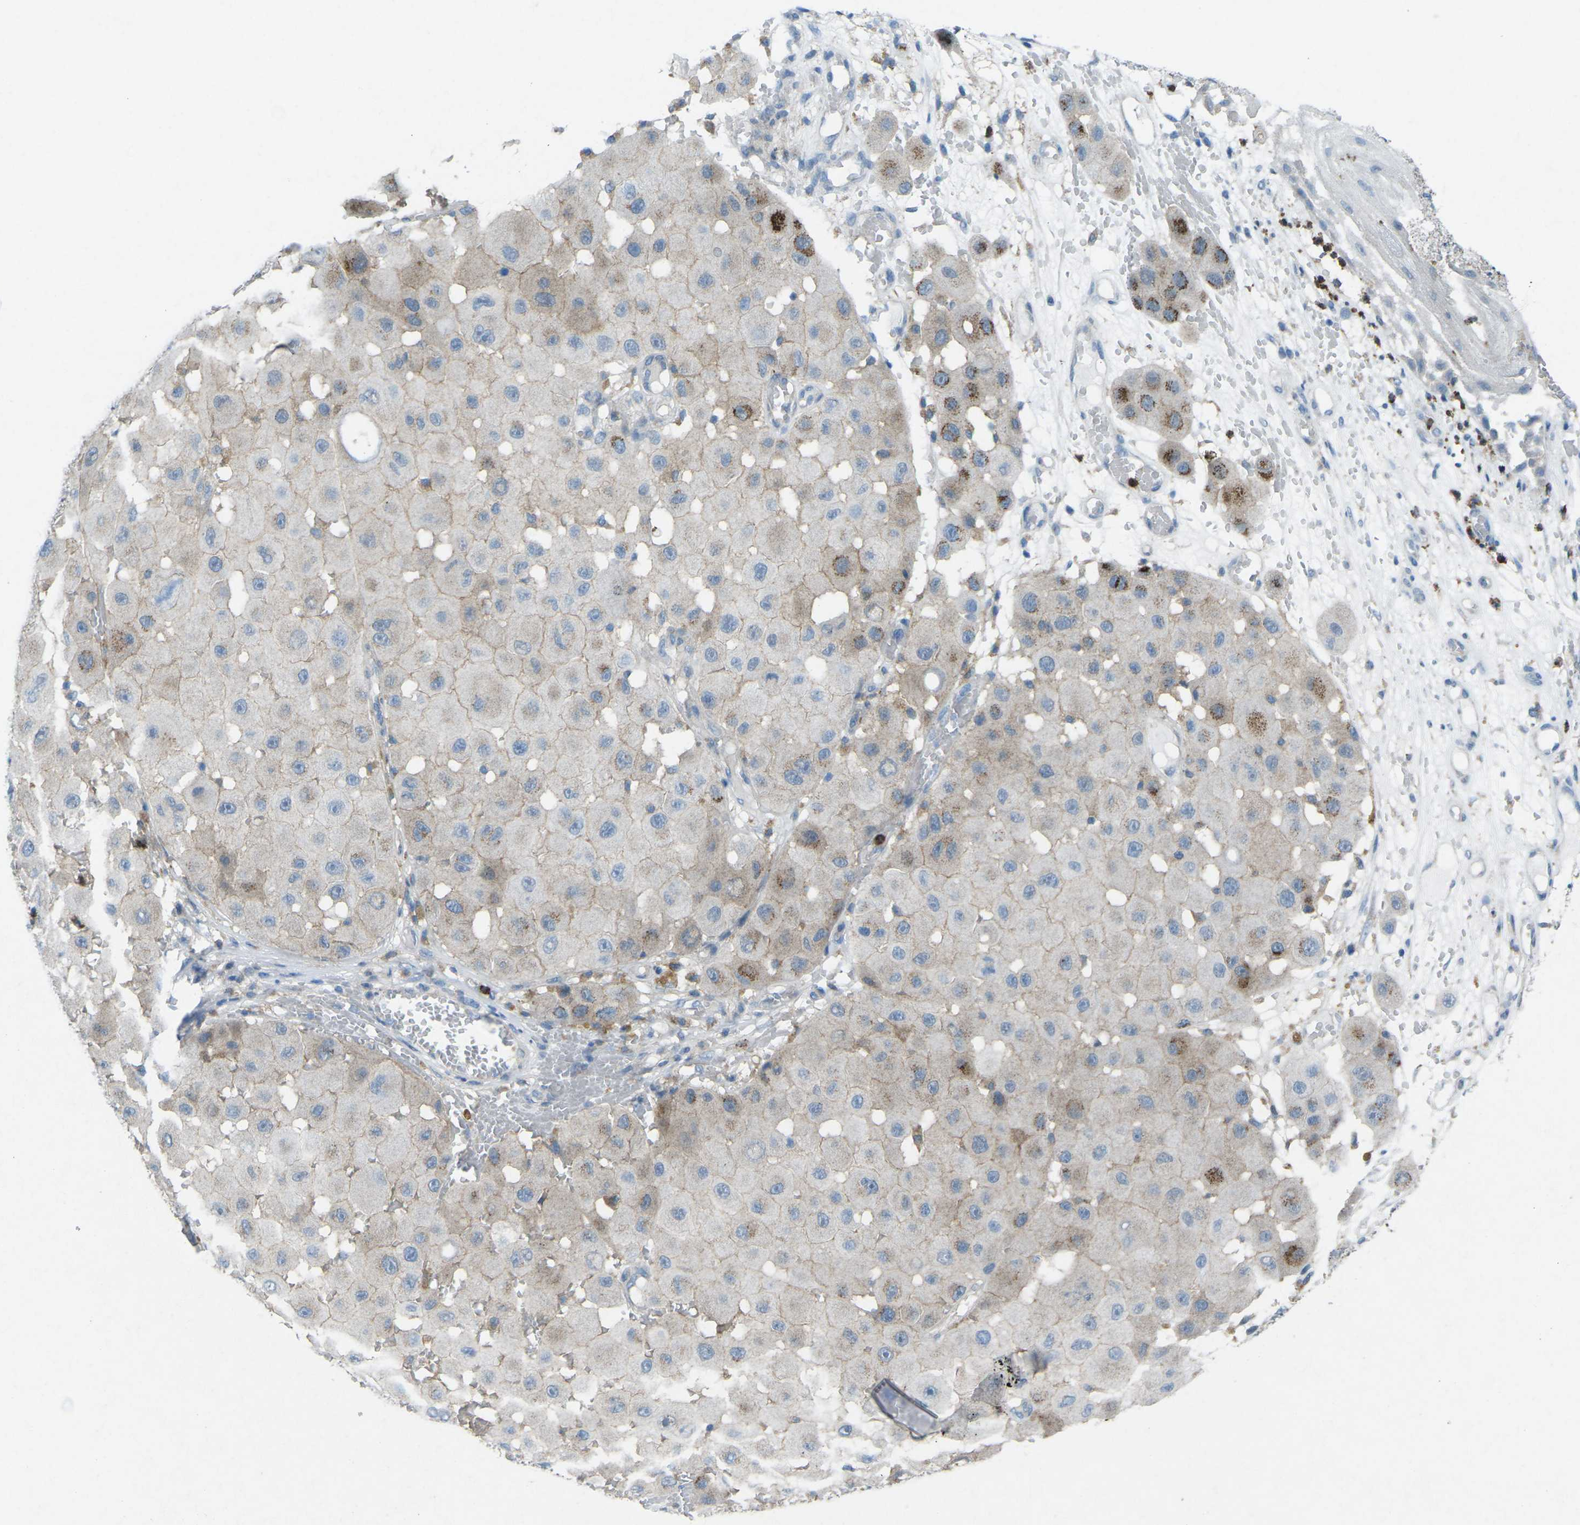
{"staining": {"intensity": "negative", "quantity": "none", "location": "none"}, "tissue": "melanoma", "cell_type": "Tumor cells", "image_type": "cancer", "snomed": [{"axis": "morphology", "description": "Malignant melanoma, NOS"}, {"axis": "topography", "description": "Skin"}], "caption": "The photomicrograph displays no staining of tumor cells in melanoma.", "gene": "STK11", "patient": {"sex": "female", "age": 81}}